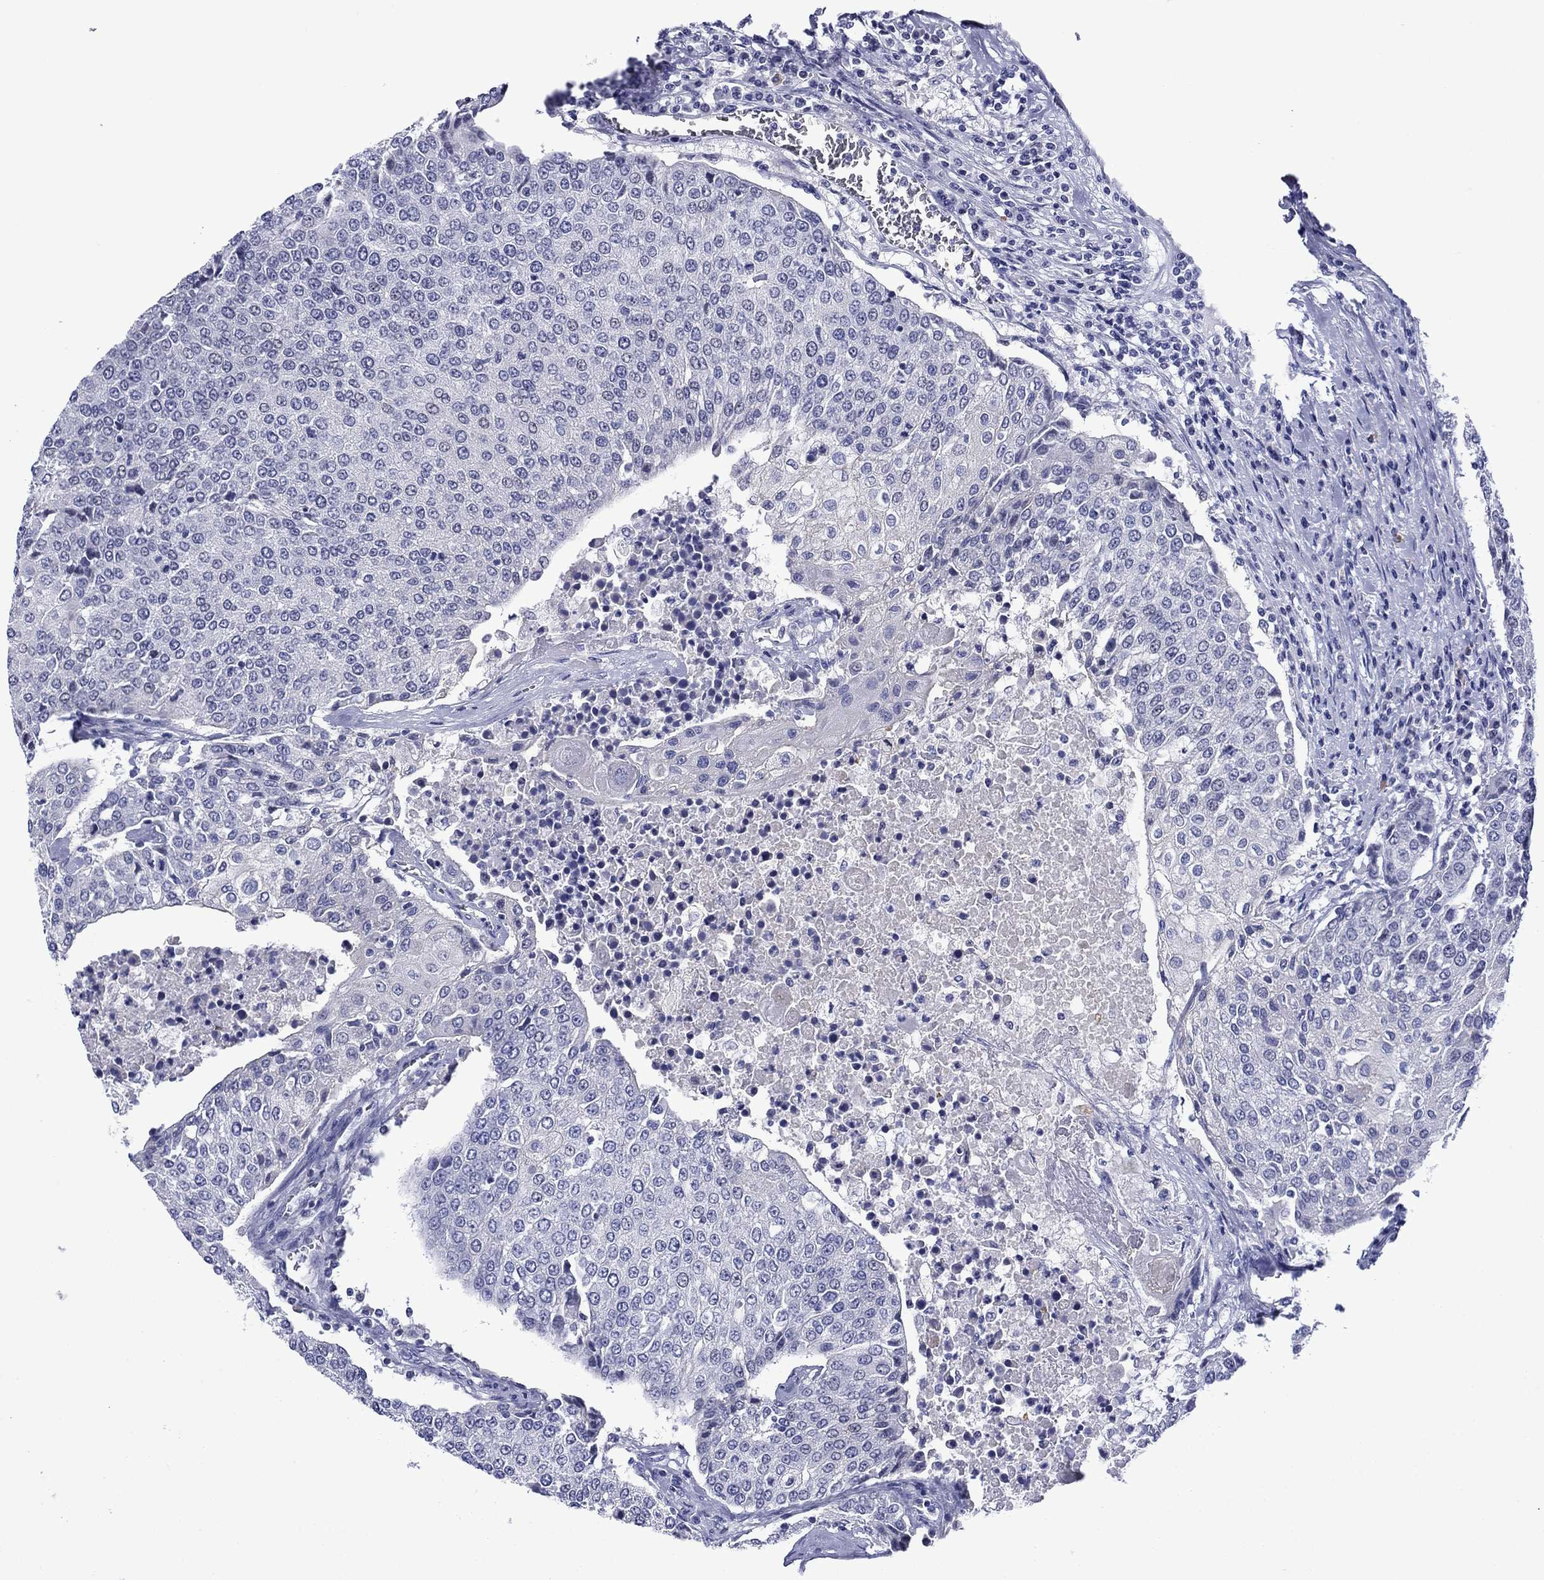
{"staining": {"intensity": "negative", "quantity": "none", "location": "none"}, "tissue": "urothelial cancer", "cell_type": "Tumor cells", "image_type": "cancer", "snomed": [{"axis": "morphology", "description": "Urothelial carcinoma, High grade"}, {"axis": "topography", "description": "Urinary bladder"}], "caption": "Human urothelial cancer stained for a protein using IHC displays no expression in tumor cells.", "gene": "APOA2", "patient": {"sex": "female", "age": 85}}